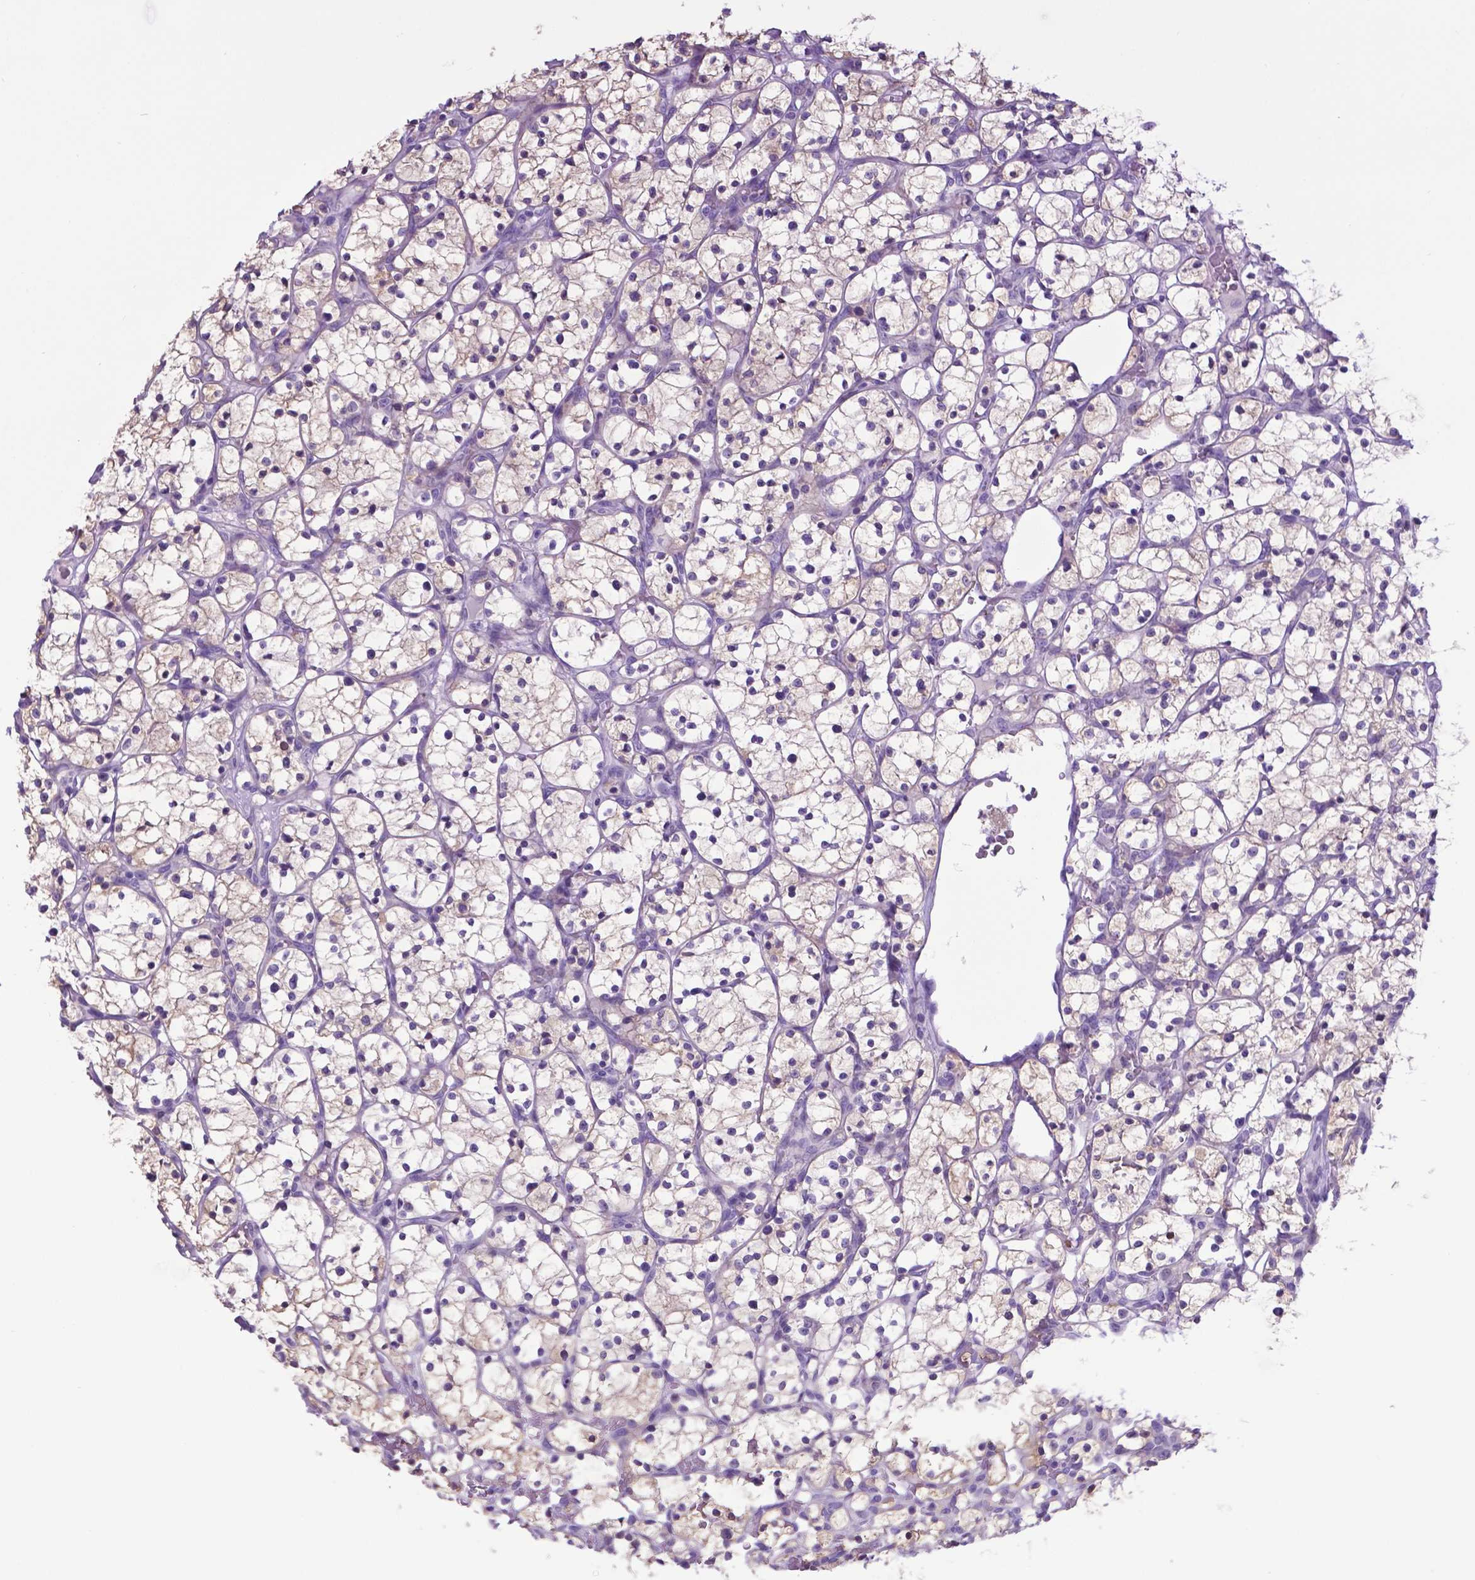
{"staining": {"intensity": "negative", "quantity": "none", "location": "none"}, "tissue": "renal cancer", "cell_type": "Tumor cells", "image_type": "cancer", "snomed": [{"axis": "morphology", "description": "Adenocarcinoma, NOS"}, {"axis": "topography", "description": "Kidney"}], "caption": "Immunohistochemistry photomicrograph of neoplastic tissue: renal adenocarcinoma stained with DAB (3,3'-diaminobenzidine) exhibits no significant protein staining in tumor cells.", "gene": "ADRA2B", "patient": {"sex": "female", "age": 64}}